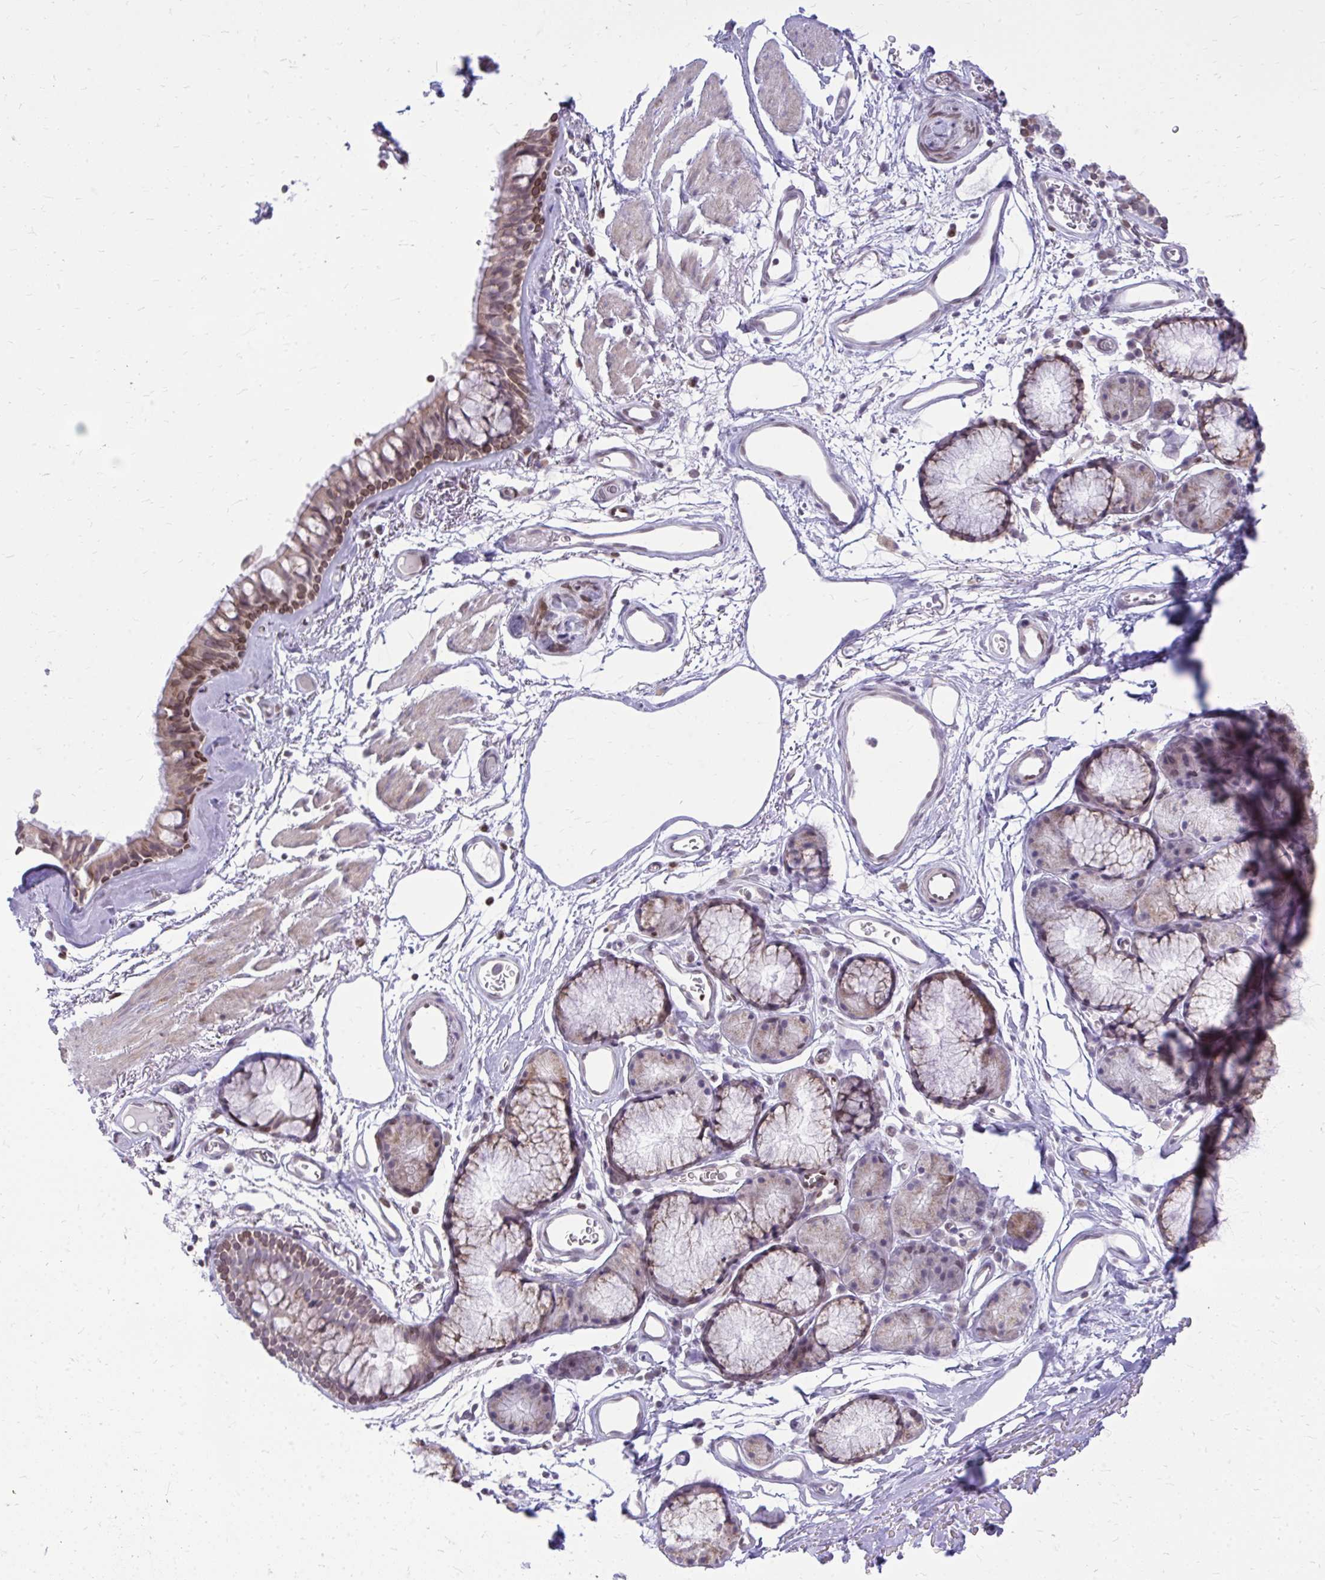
{"staining": {"intensity": "moderate", "quantity": "25%-75%", "location": "cytoplasmic/membranous,nuclear"}, "tissue": "bronchus", "cell_type": "Respiratory epithelial cells", "image_type": "normal", "snomed": [{"axis": "morphology", "description": "Normal tissue, NOS"}, {"axis": "topography", "description": "Cartilage tissue"}, {"axis": "topography", "description": "Bronchus"}], "caption": "Human bronchus stained with a brown dye reveals moderate cytoplasmic/membranous,nuclear positive positivity in approximately 25%-75% of respiratory epithelial cells.", "gene": "RPS6KA2", "patient": {"sex": "female", "age": 79}}